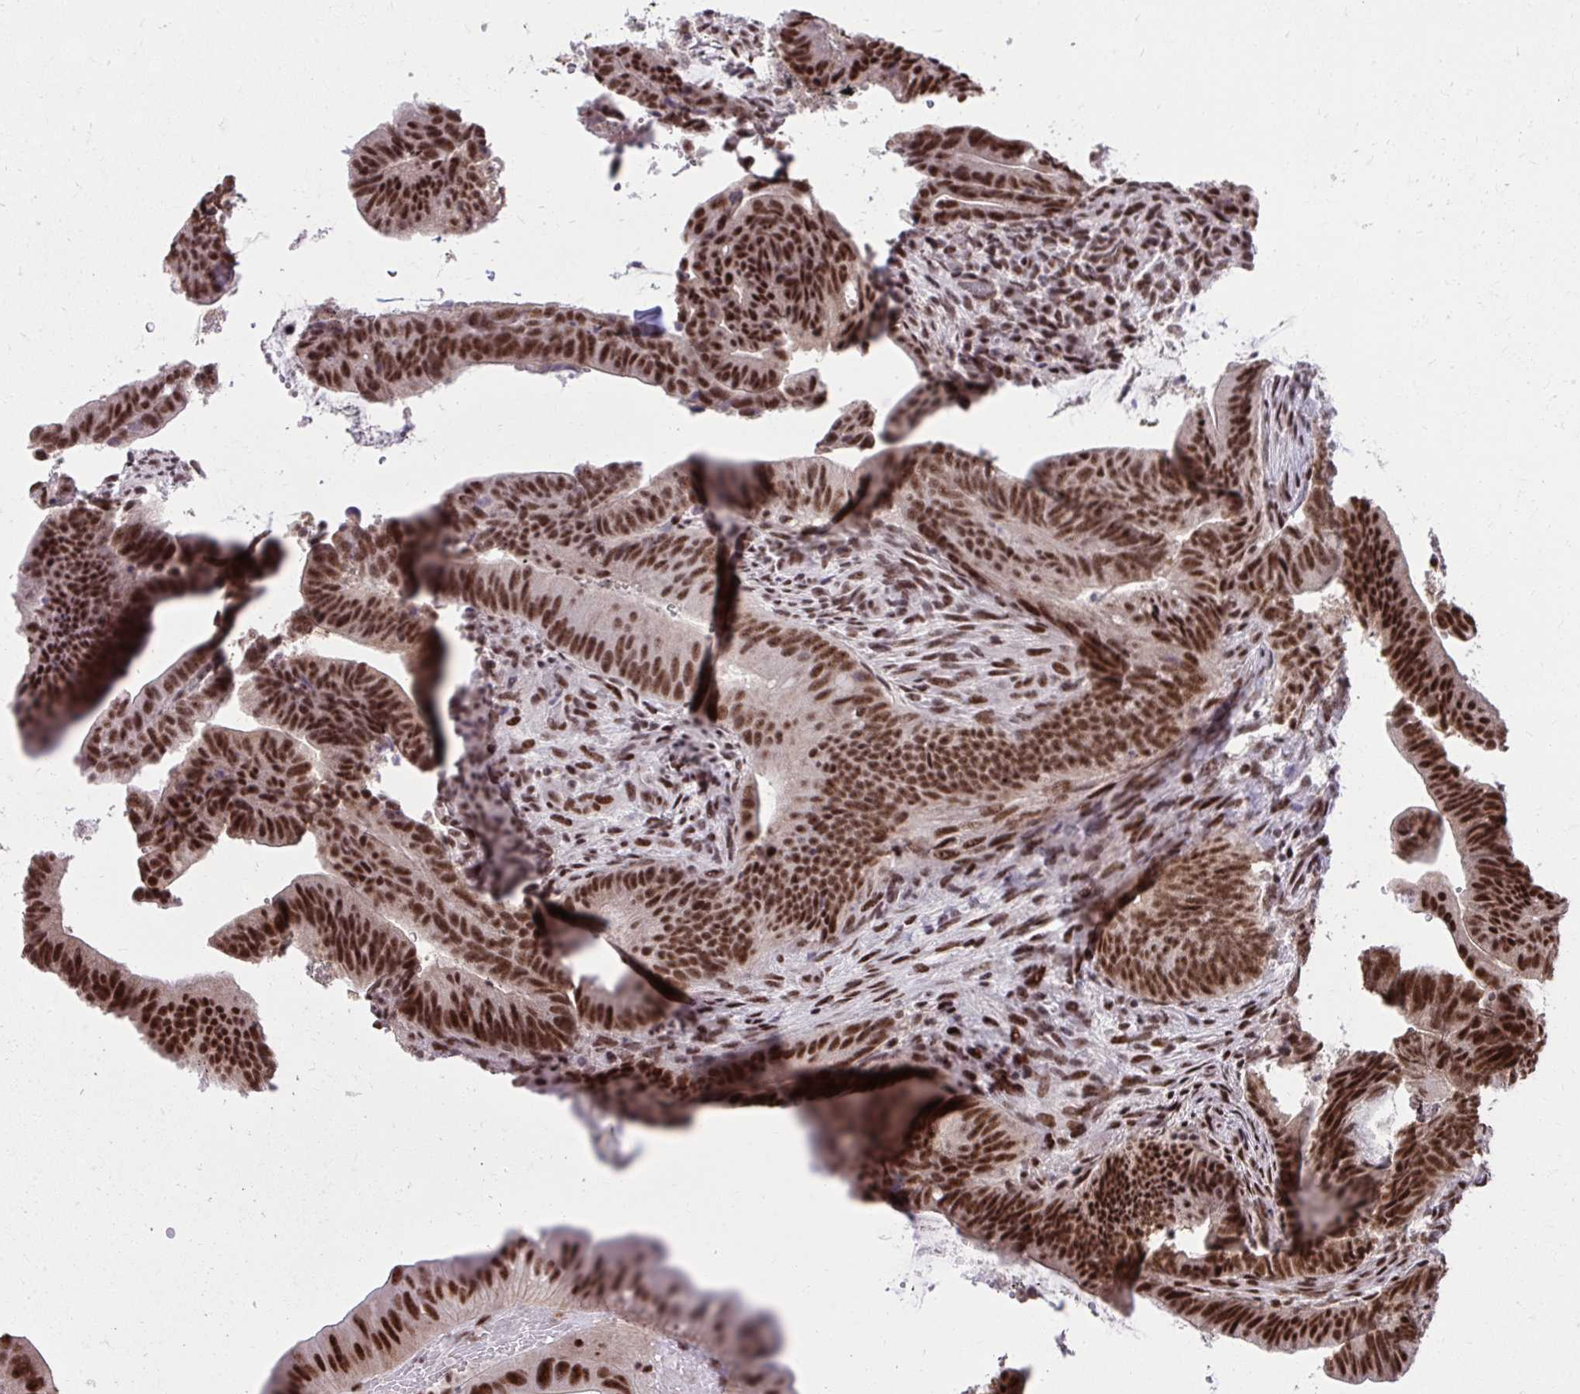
{"staining": {"intensity": "moderate", "quantity": ">75%", "location": "nuclear"}, "tissue": "colorectal cancer", "cell_type": "Tumor cells", "image_type": "cancer", "snomed": [{"axis": "morphology", "description": "Adenocarcinoma, NOS"}, {"axis": "topography", "description": "Colon"}], "caption": "High-magnification brightfield microscopy of colorectal adenocarcinoma stained with DAB (3,3'-diaminobenzidine) (brown) and counterstained with hematoxylin (blue). tumor cells exhibit moderate nuclear positivity is present in approximately>75% of cells.", "gene": "SYNE4", "patient": {"sex": "female", "age": 43}}